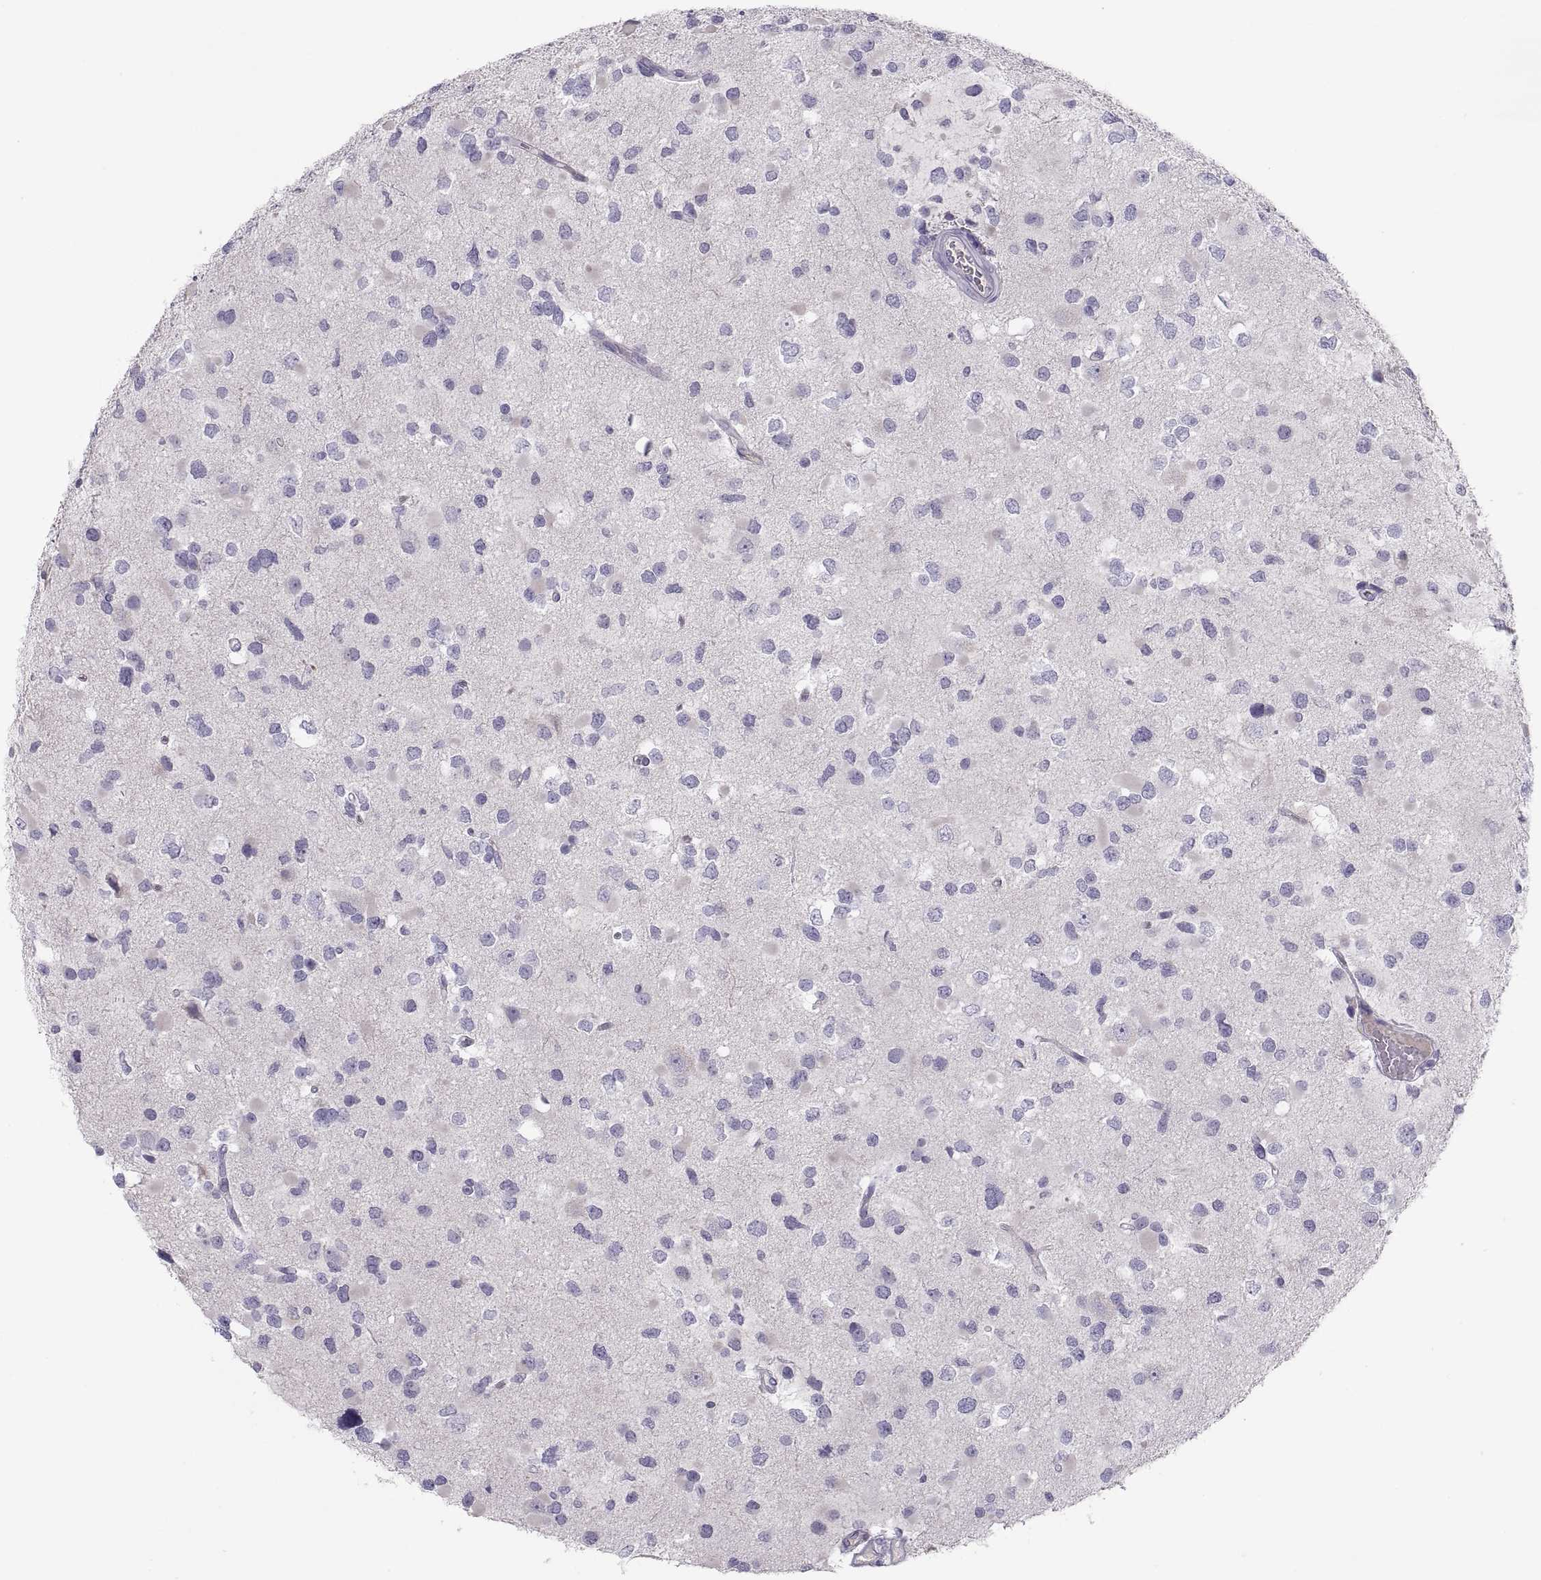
{"staining": {"intensity": "negative", "quantity": "none", "location": "none"}, "tissue": "glioma", "cell_type": "Tumor cells", "image_type": "cancer", "snomed": [{"axis": "morphology", "description": "Glioma, malignant, Low grade"}, {"axis": "topography", "description": "Brain"}], "caption": "Immunohistochemistry of glioma displays no staining in tumor cells. (DAB immunohistochemistry, high magnification).", "gene": "MAGEB2", "patient": {"sex": "female", "age": 32}}